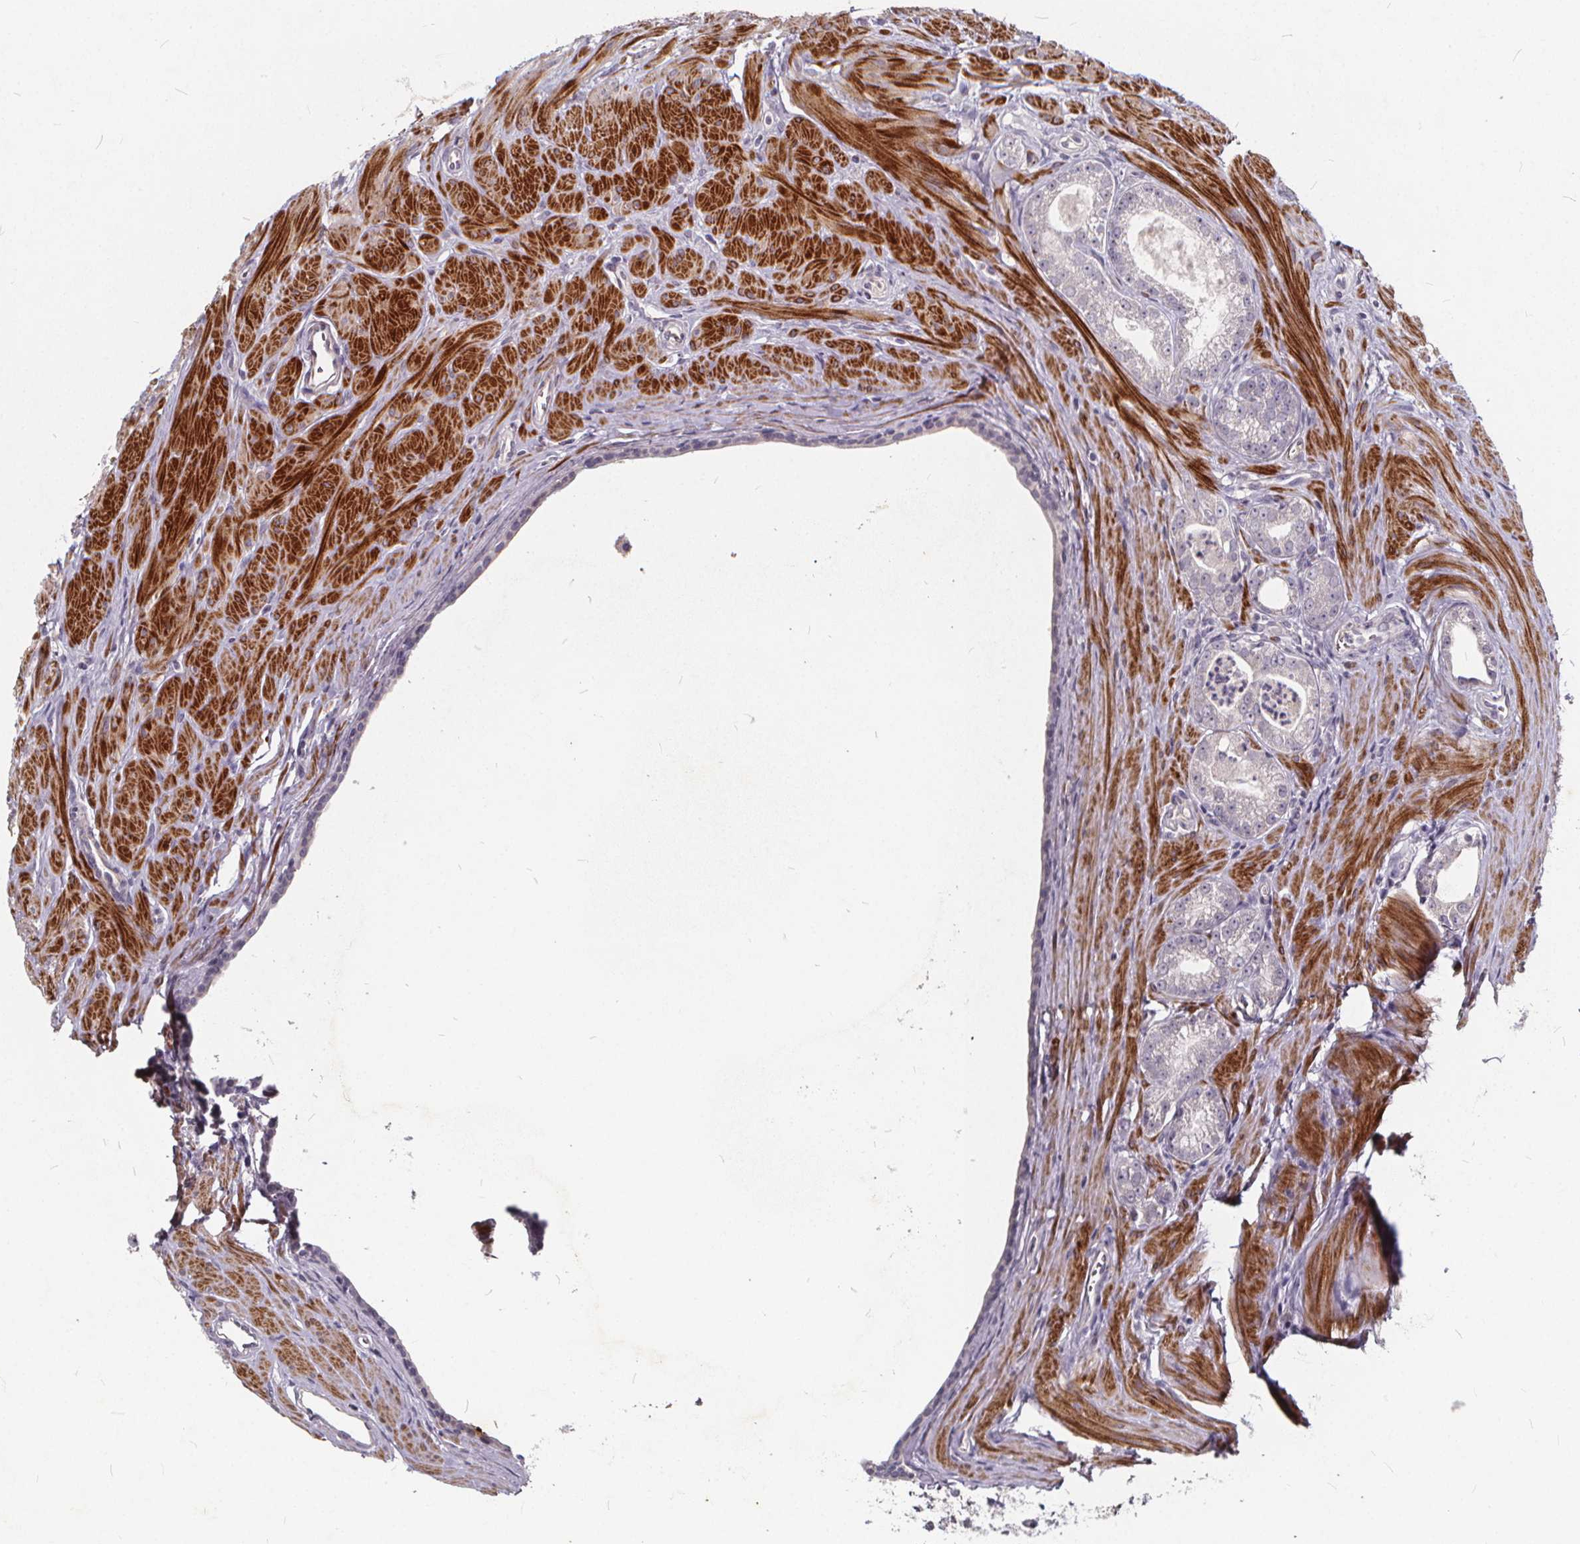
{"staining": {"intensity": "negative", "quantity": "none", "location": "none"}, "tissue": "prostate cancer", "cell_type": "Tumor cells", "image_type": "cancer", "snomed": [{"axis": "morphology", "description": "Adenocarcinoma, NOS"}, {"axis": "topography", "description": "Prostate"}], "caption": "Immunohistochemical staining of prostate adenocarcinoma shows no significant positivity in tumor cells.", "gene": "TSPAN14", "patient": {"sex": "male", "age": 71}}